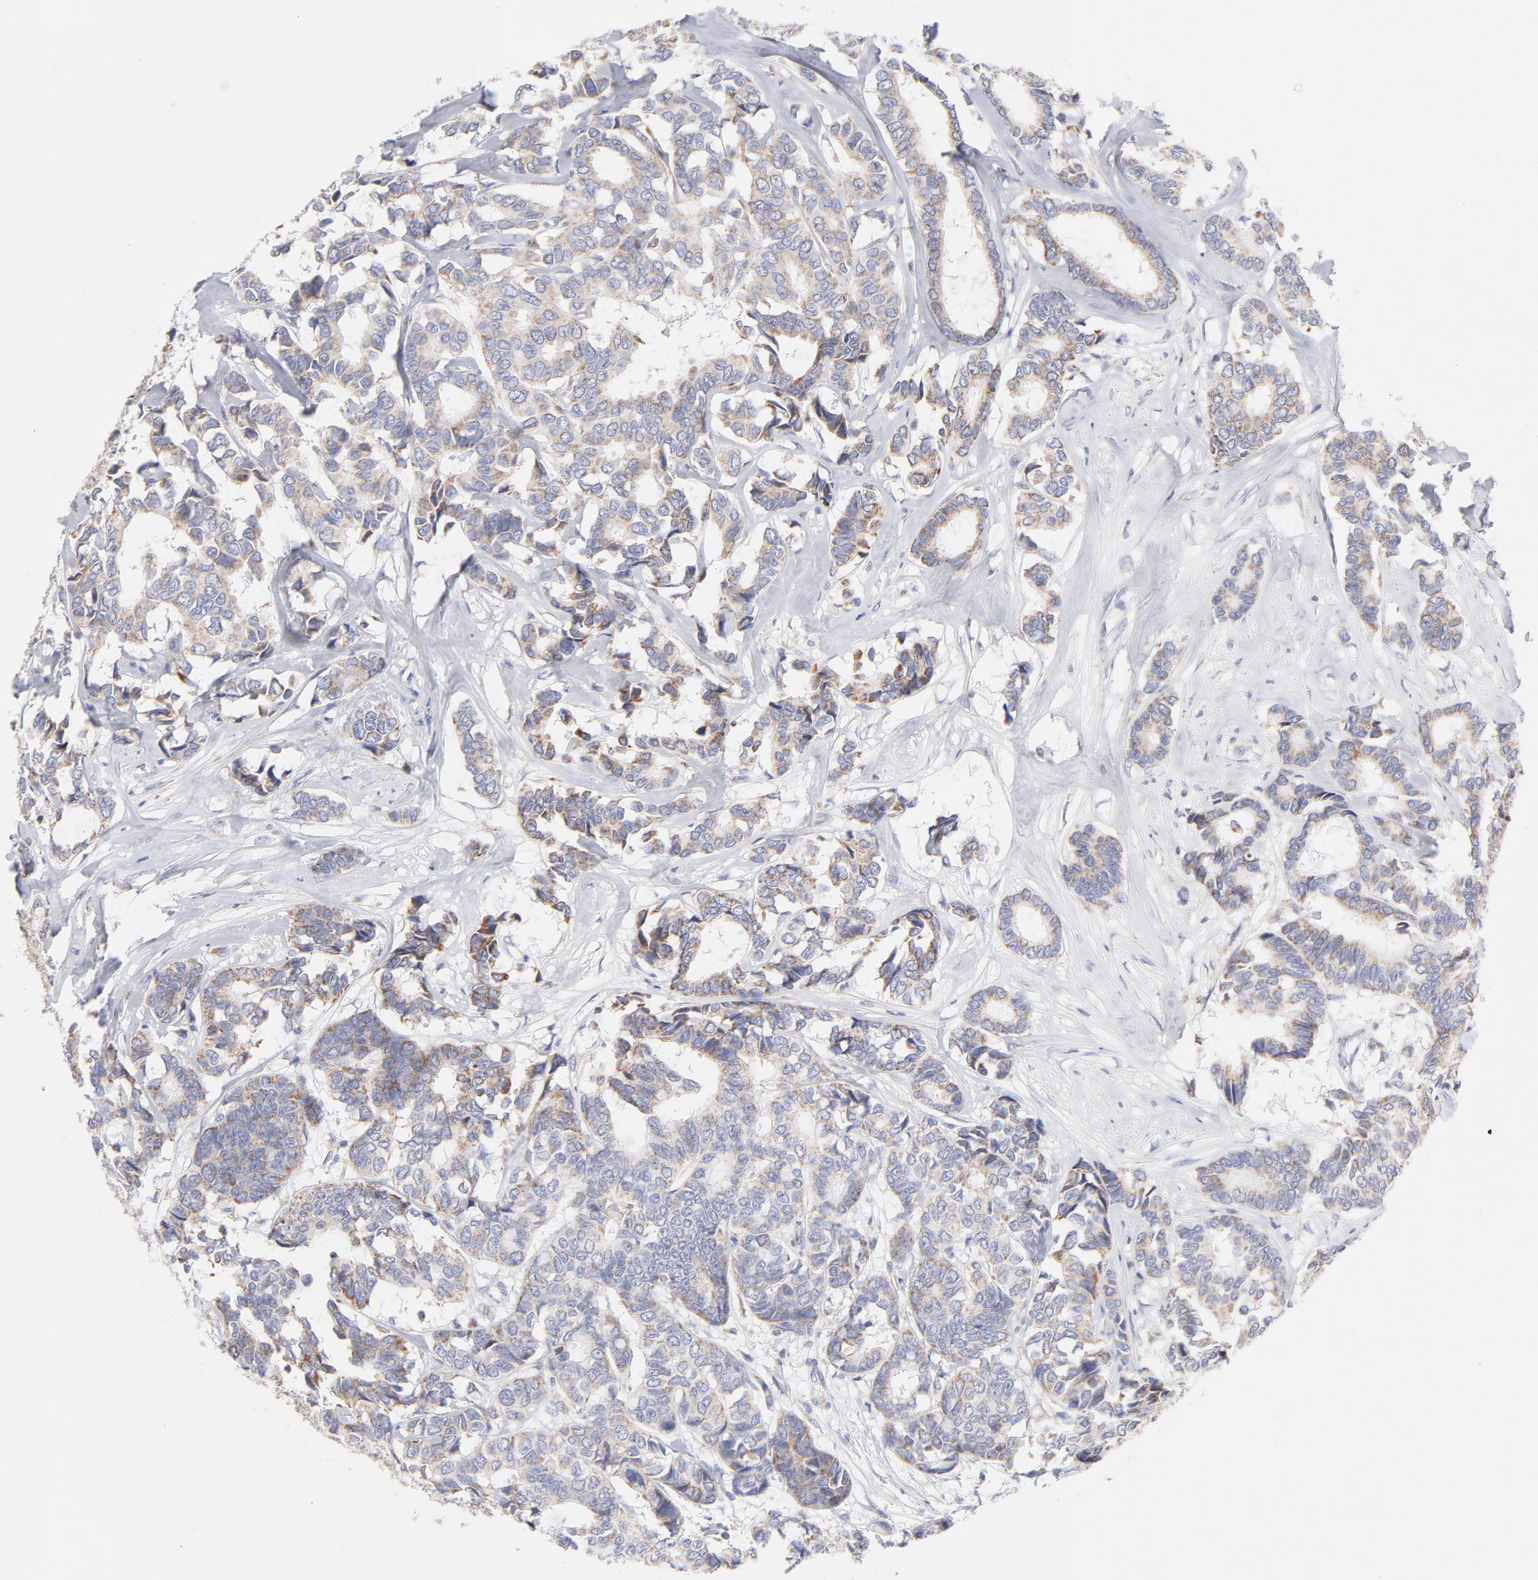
{"staining": {"intensity": "weak", "quantity": "<25%", "location": "cytoplasmic/membranous"}, "tissue": "breast cancer", "cell_type": "Tumor cells", "image_type": "cancer", "snomed": [{"axis": "morphology", "description": "Duct carcinoma"}, {"axis": "topography", "description": "Breast"}], "caption": "This histopathology image is of invasive ductal carcinoma (breast) stained with immunohistochemistry to label a protein in brown with the nuclei are counter-stained blue. There is no staining in tumor cells.", "gene": "TIMM8A", "patient": {"sex": "female", "age": 87}}